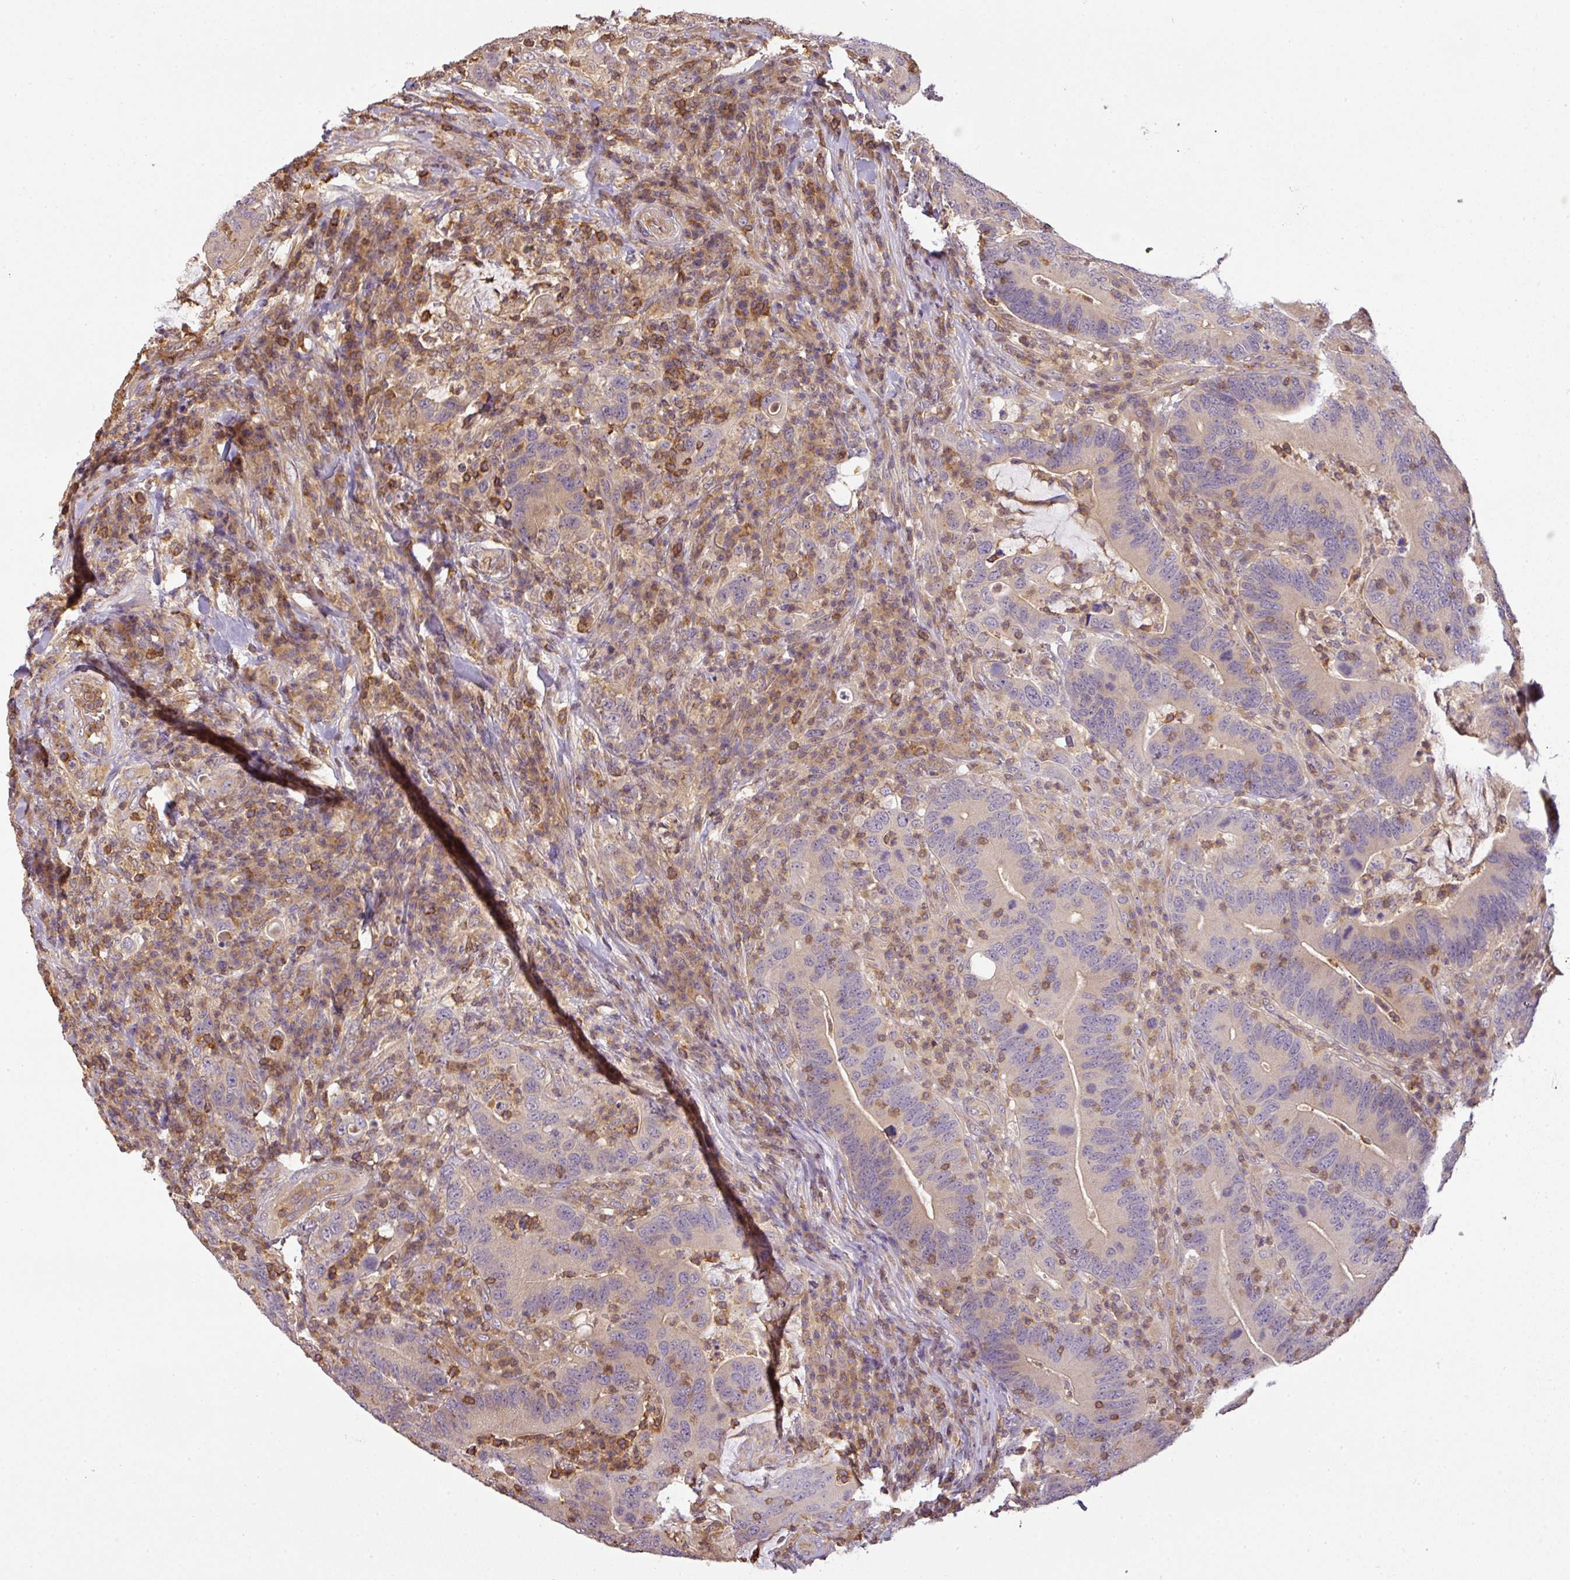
{"staining": {"intensity": "weak", "quantity": "<25%", "location": "cytoplasmic/membranous"}, "tissue": "colorectal cancer", "cell_type": "Tumor cells", "image_type": "cancer", "snomed": [{"axis": "morphology", "description": "Adenocarcinoma, NOS"}, {"axis": "topography", "description": "Colon"}], "caption": "Immunohistochemistry histopathology image of human colorectal cancer stained for a protein (brown), which displays no expression in tumor cells.", "gene": "TCL1B", "patient": {"sex": "female", "age": 66}}